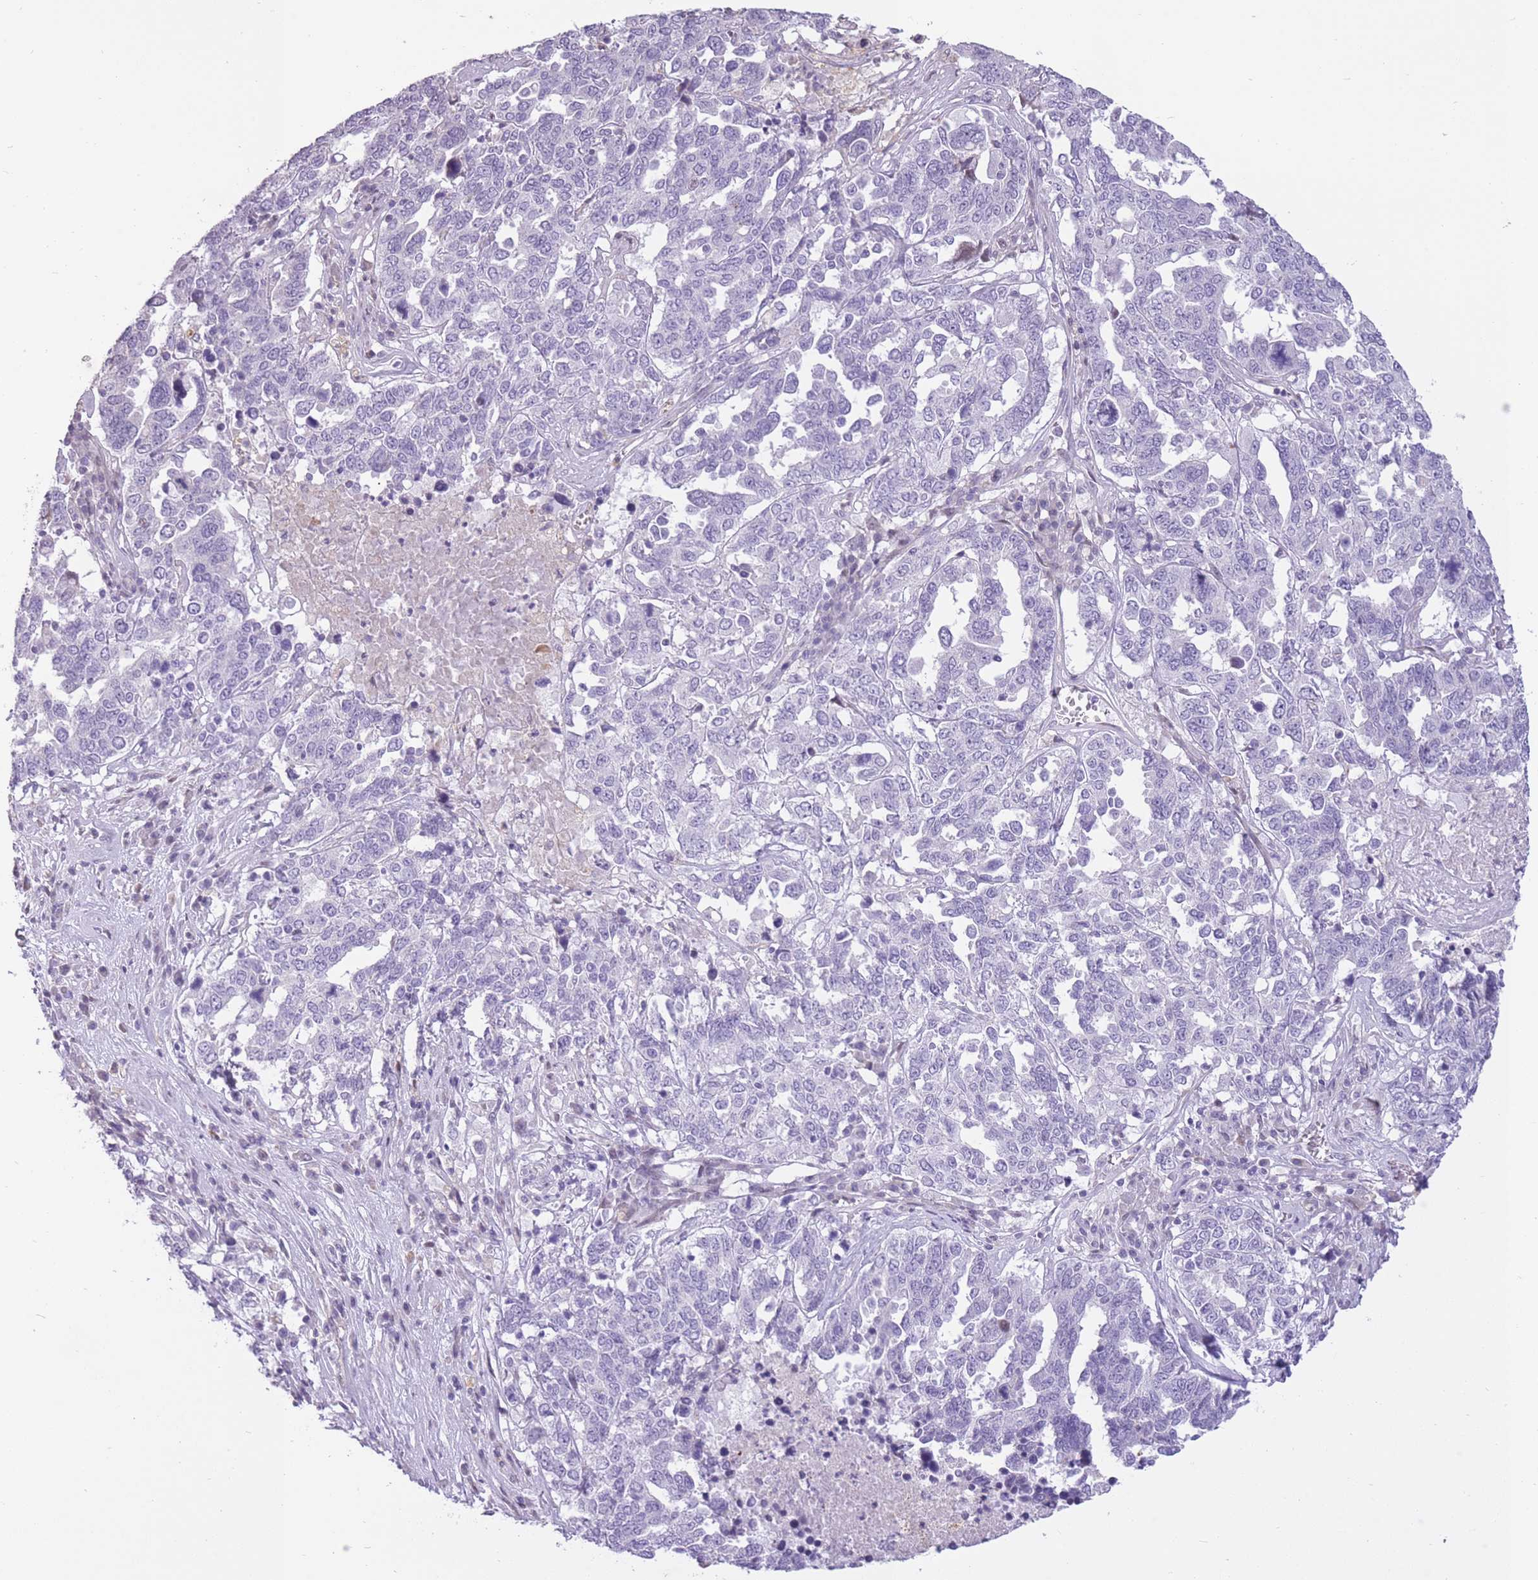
{"staining": {"intensity": "negative", "quantity": "none", "location": "none"}, "tissue": "ovarian cancer", "cell_type": "Tumor cells", "image_type": "cancer", "snomed": [{"axis": "morphology", "description": "Carcinoma, endometroid"}, {"axis": "topography", "description": "Ovary"}], "caption": "Human ovarian cancer (endometroid carcinoma) stained for a protein using immunohistochemistry demonstrates no staining in tumor cells.", "gene": "WDR70", "patient": {"sex": "female", "age": 62}}